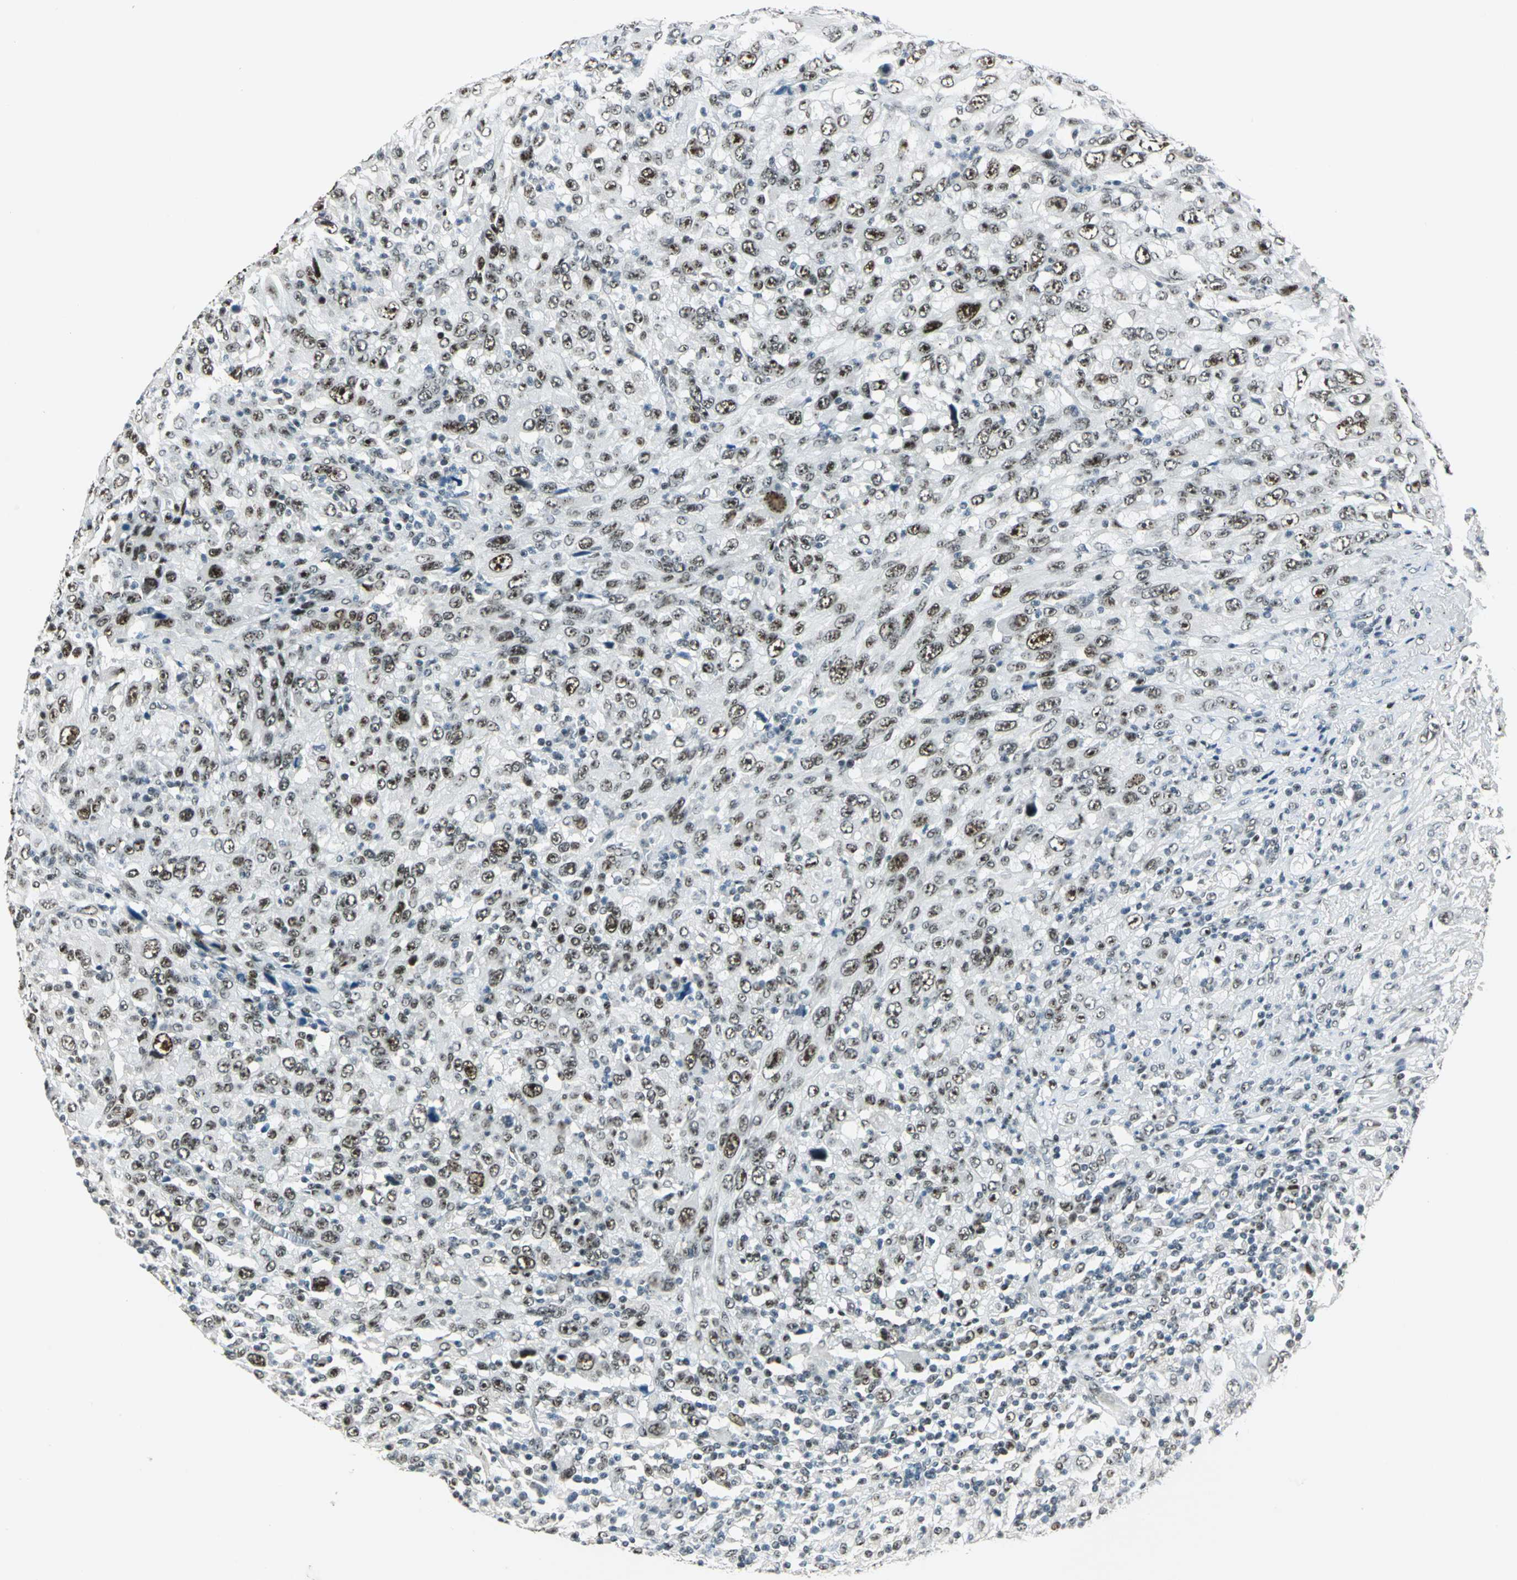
{"staining": {"intensity": "strong", "quantity": ">75%", "location": "nuclear"}, "tissue": "melanoma", "cell_type": "Tumor cells", "image_type": "cancer", "snomed": [{"axis": "morphology", "description": "Malignant melanoma, Metastatic site"}, {"axis": "topography", "description": "Skin"}], "caption": "This histopathology image exhibits malignant melanoma (metastatic site) stained with immunohistochemistry (IHC) to label a protein in brown. The nuclear of tumor cells show strong positivity for the protein. Nuclei are counter-stained blue.", "gene": "KAT6B", "patient": {"sex": "female", "age": 56}}